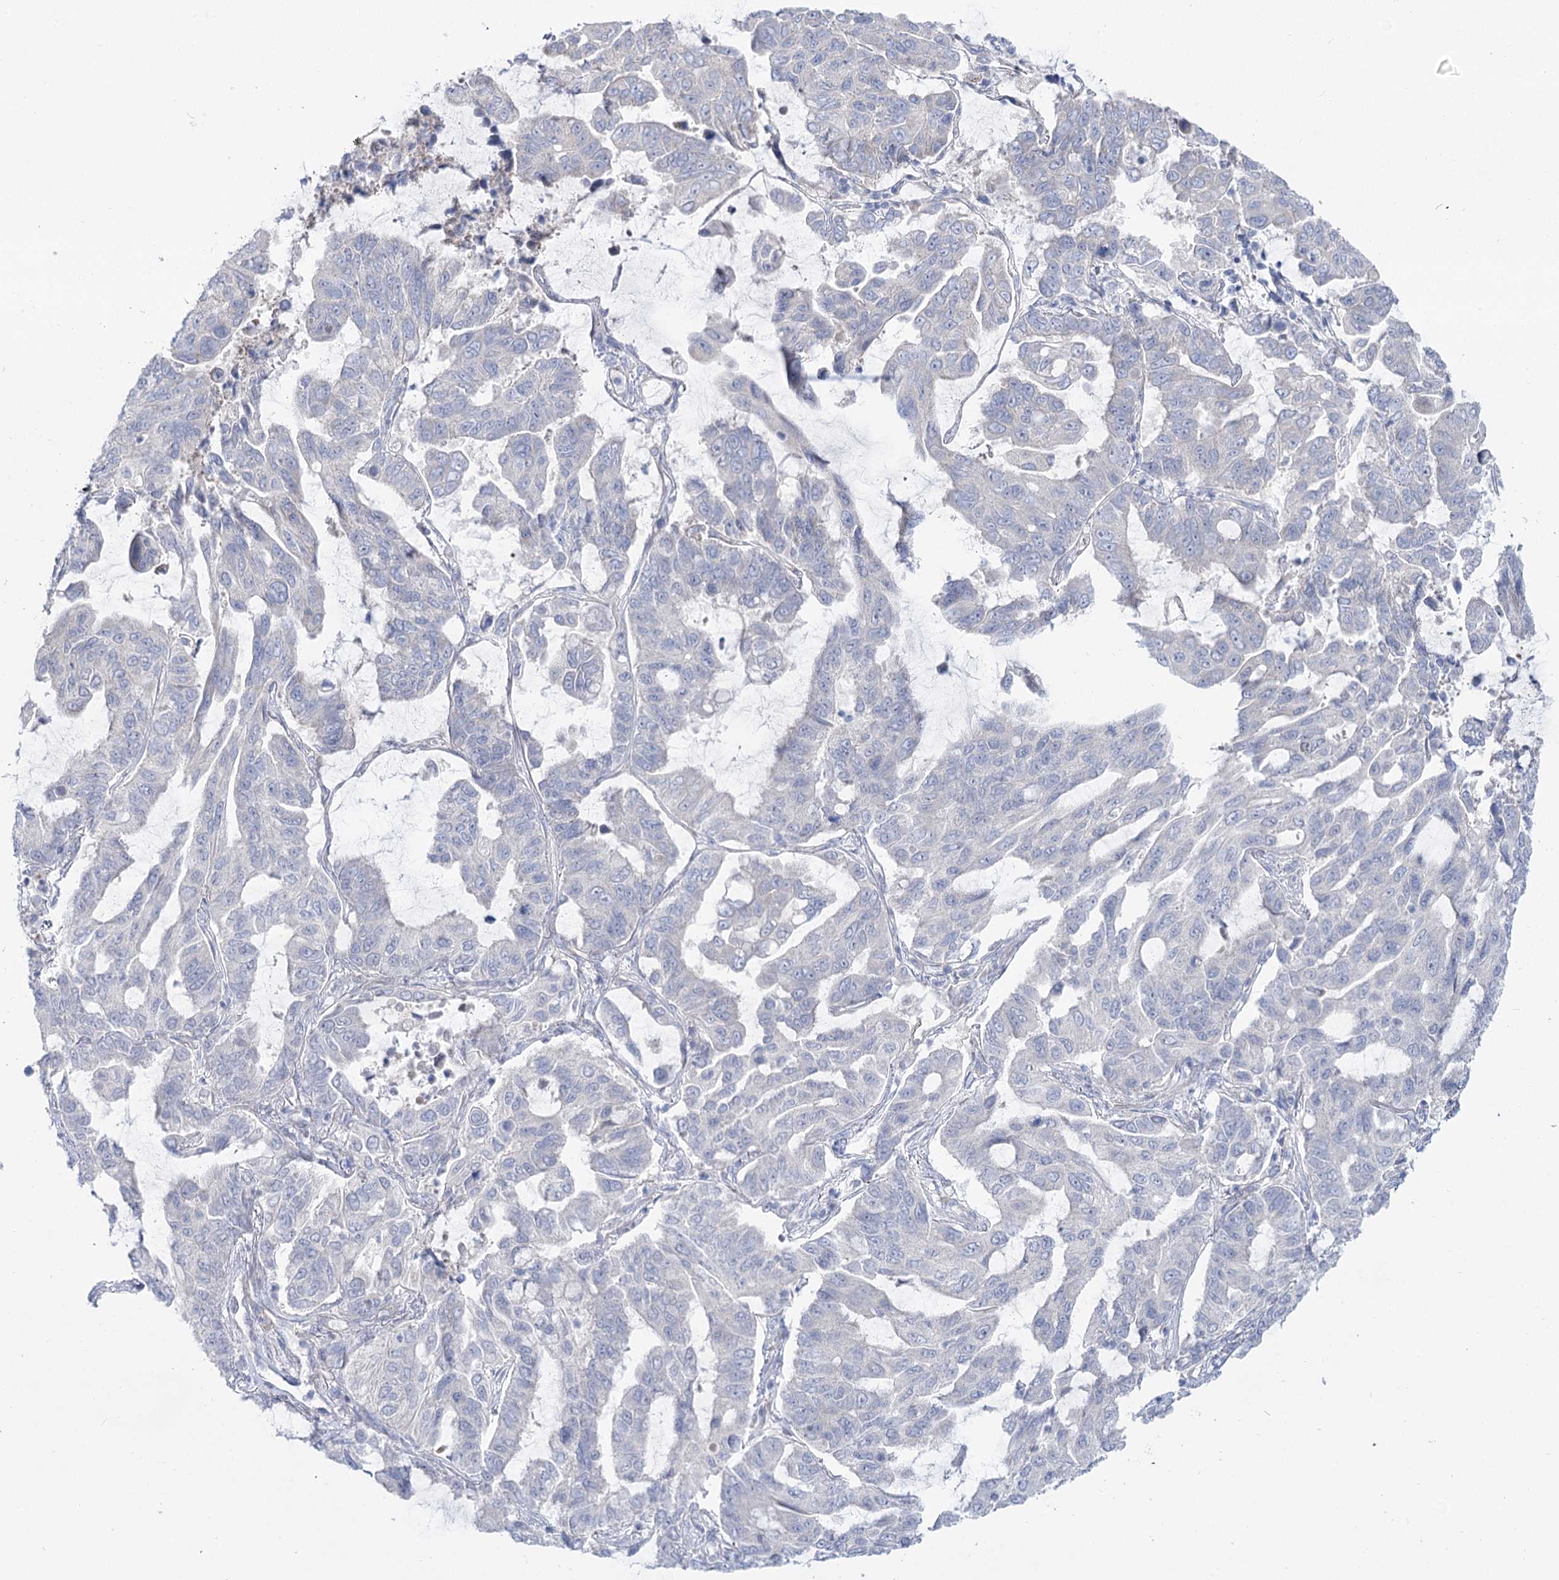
{"staining": {"intensity": "negative", "quantity": "none", "location": "none"}, "tissue": "lung cancer", "cell_type": "Tumor cells", "image_type": "cancer", "snomed": [{"axis": "morphology", "description": "Adenocarcinoma, NOS"}, {"axis": "topography", "description": "Lung"}], "caption": "A high-resolution photomicrograph shows immunohistochemistry staining of lung cancer (adenocarcinoma), which shows no significant expression in tumor cells.", "gene": "SUOX", "patient": {"sex": "male", "age": 64}}